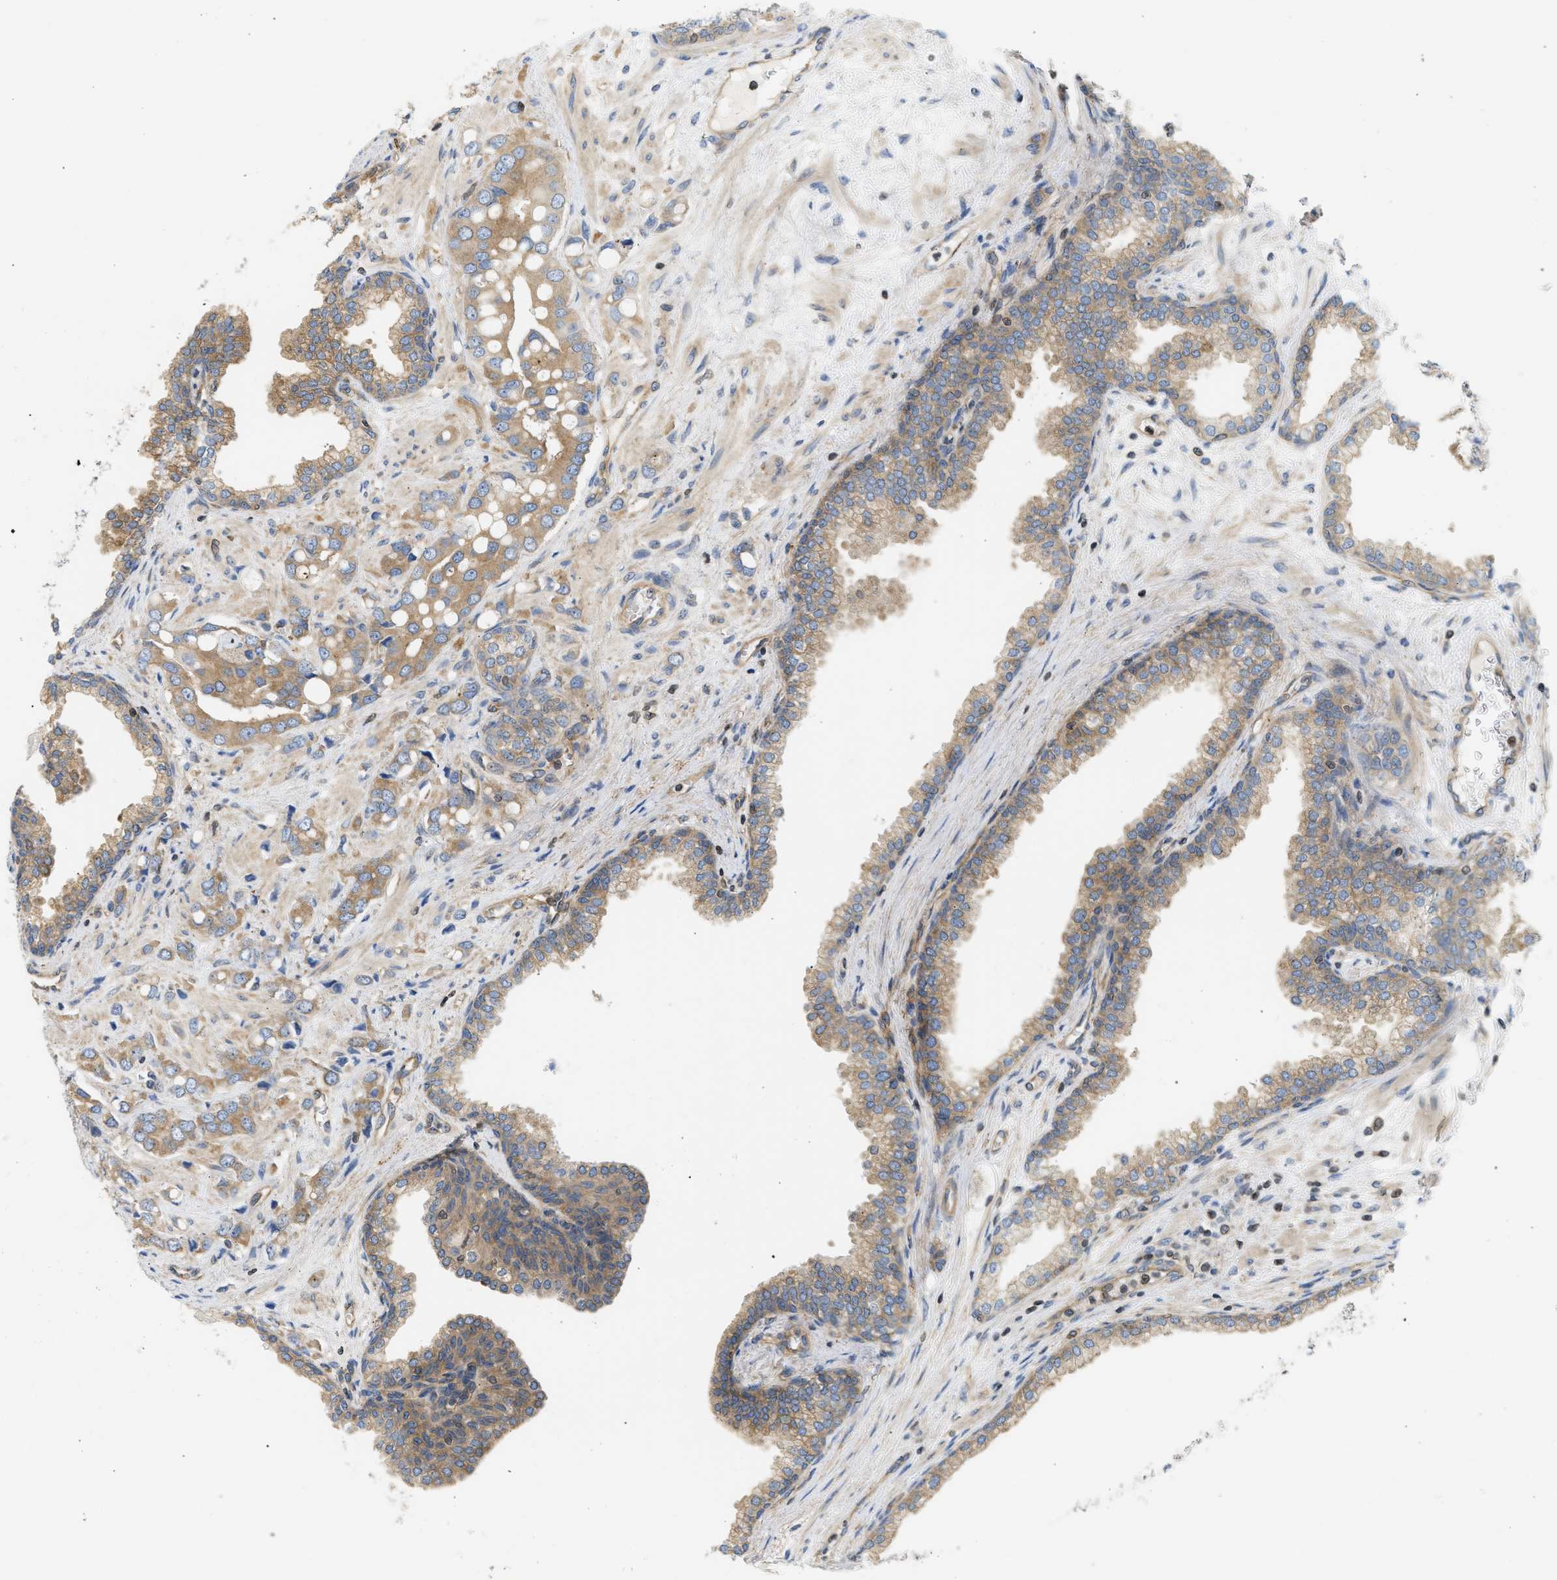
{"staining": {"intensity": "moderate", "quantity": ">75%", "location": "cytoplasmic/membranous"}, "tissue": "prostate cancer", "cell_type": "Tumor cells", "image_type": "cancer", "snomed": [{"axis": "morphology", "description": "Adenocarcinoma, High grade"}, {"axis": "topography", "description": "Prostate"}], "caption": "Immunohistochemistry of human prostate adenocarcinoma (high-grade) exhibits medium levels of moderate cytoplasmic/membranous expression in approximately >75% of tumor cells.", "gene": "STRN", "patient": {"sex": "male", "age": 52}}